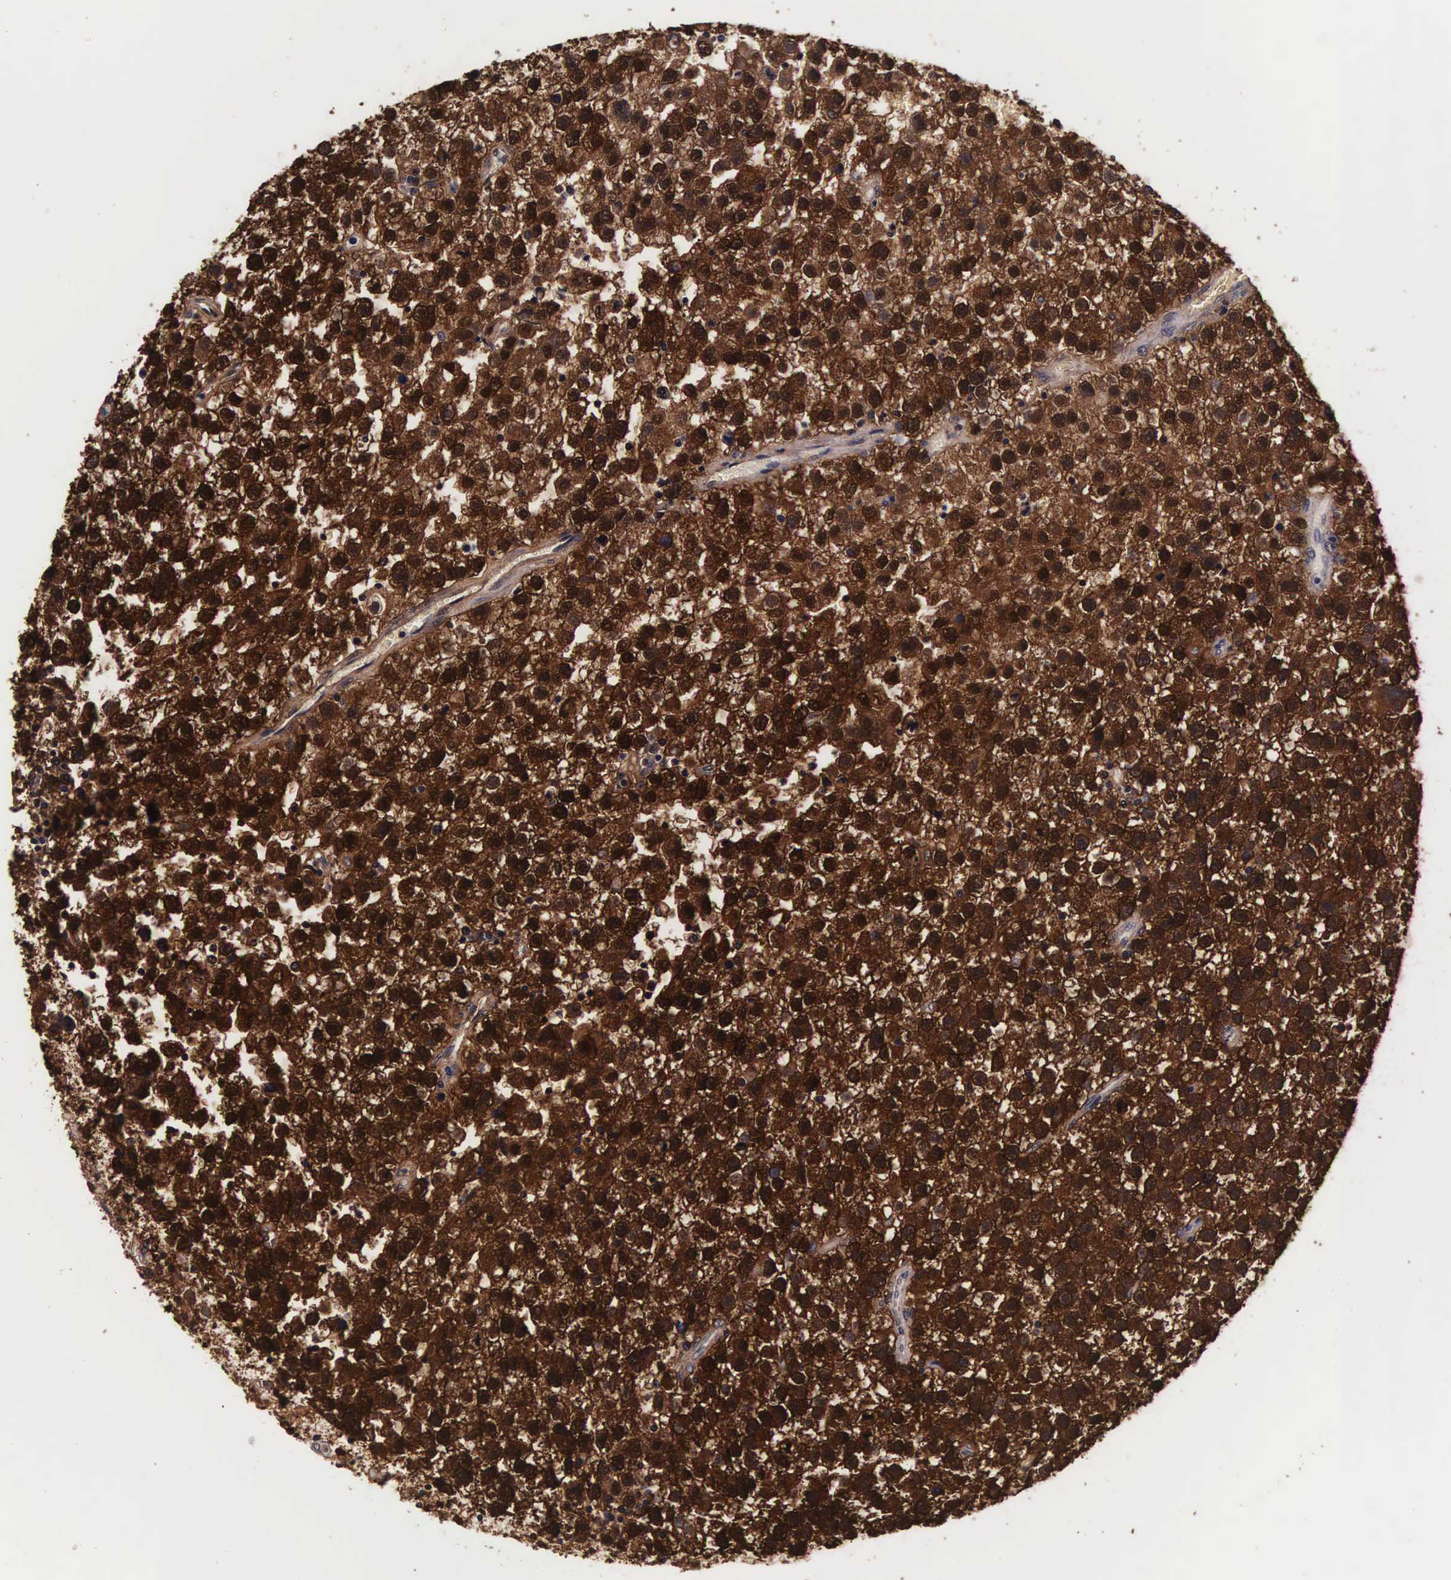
{"staining": {"intensity": "strong", "quantity": ">75%", "location": "cytoplasmic/membranous,nuclear"}, "tissue": "testis cancer", "cell_type": "Tumor cells", "image_type": "cancer", "snomed": [{"axis": "morphology", "description": "Seminoma, NOS"}, {"axis": "topography", "description": "Testis"}], "caption": "DAB (3,3'-diaminobenzidine) immunohistochemical staining of seminoma (testis) exhibits strong cytoplasmic/membranous and nuclear protein staining in about >75% of tumor cells. Nuclei are stained in blue.", "gene": "TECPR2", "patient": {"sex": "male", "age": 33}}